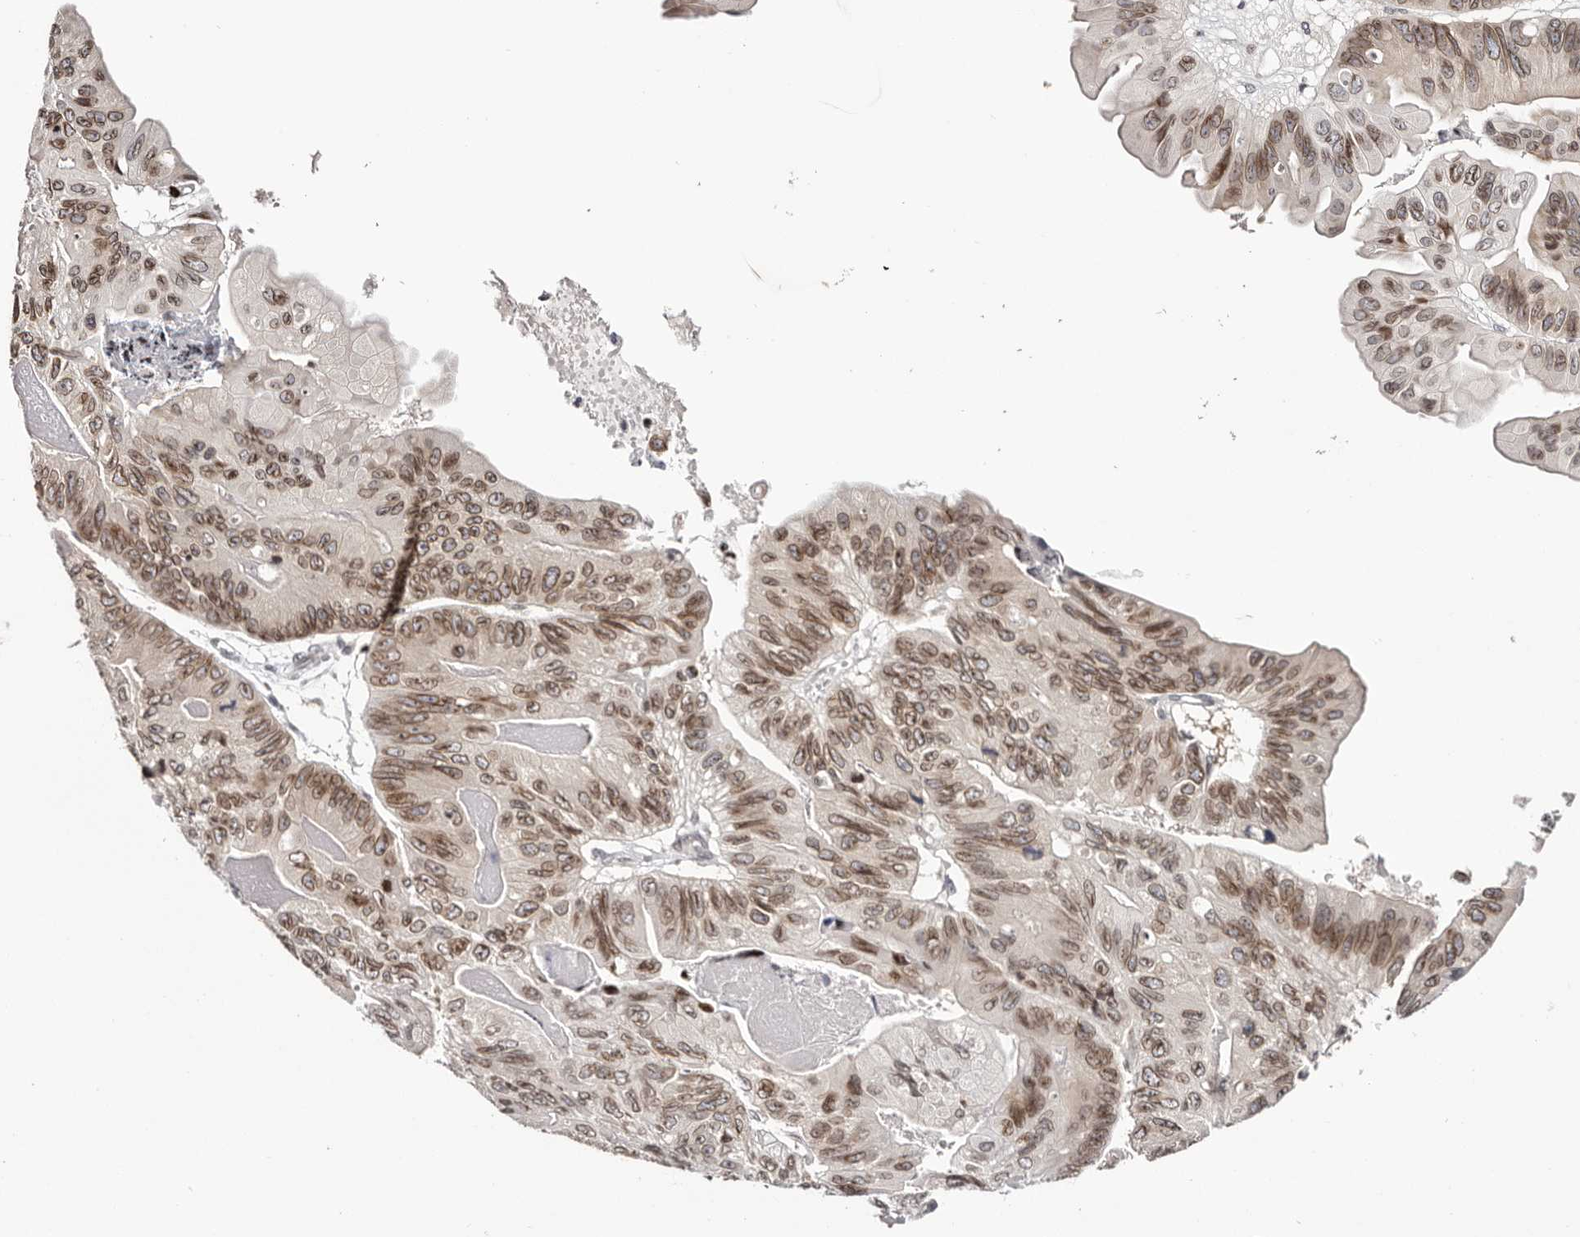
{"staining": {"intensity": "moderate", "quantity": ">75%", "location": "cytoplasmic/membranous,nuclear"}, "tissue": "ovarian cancer", "cell_type": "Tumor cells", "image_type": "cancer", "snomed": [{"axis": "morphology", "description": "Cystadenocarcinoma, mucinous, NOS"}, {"axis": "topography", "description": "Ovary"}], "caption": "Brown immunohistochemical staining in ovarian cancer (mucinous cystadenocarcinoma) displays moderate cytoplasmic/membranous and nuclear positivity in approximately >75% of tumor cells.", "gene": "NUP153", "patient": {"sex": "female", "age": 61}}